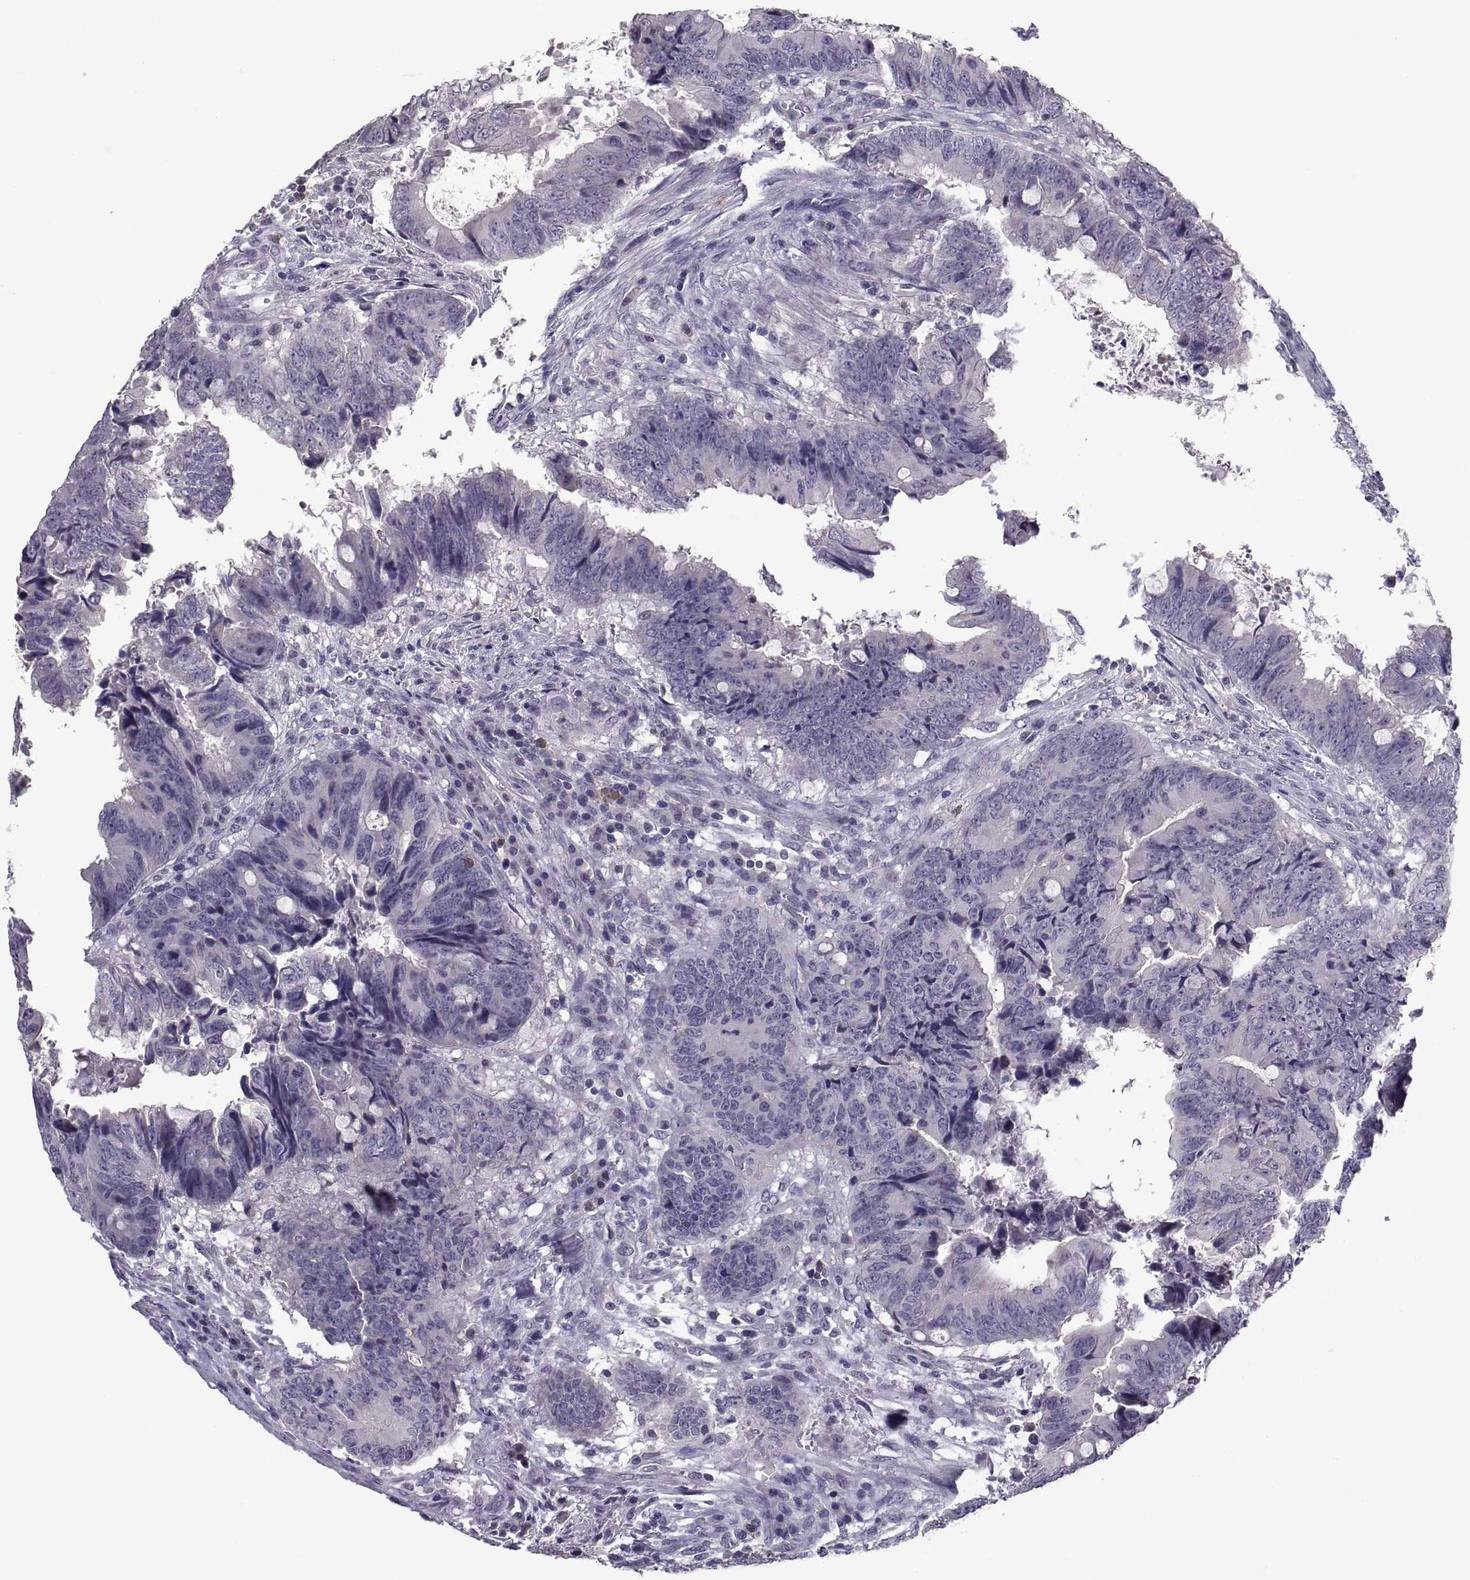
{"staining": {"intensity": "negative", "quantity": "none", "location": "none"}, "tissue": "colorectal cancer", "cell_type": "Tumor cells", "image_type": "cancer", "snomed": [{"axis": "morphology", "description": "Adenocarcinoma, NOS"}, {"axis": "topography", "description": "Colon"}], "caption": "Image shows no significant protein expression in tumor cells of adenocarcinoma (colorectal).", "gene": "NPTX2", "patient": {"sex": "female", "age": 82}}